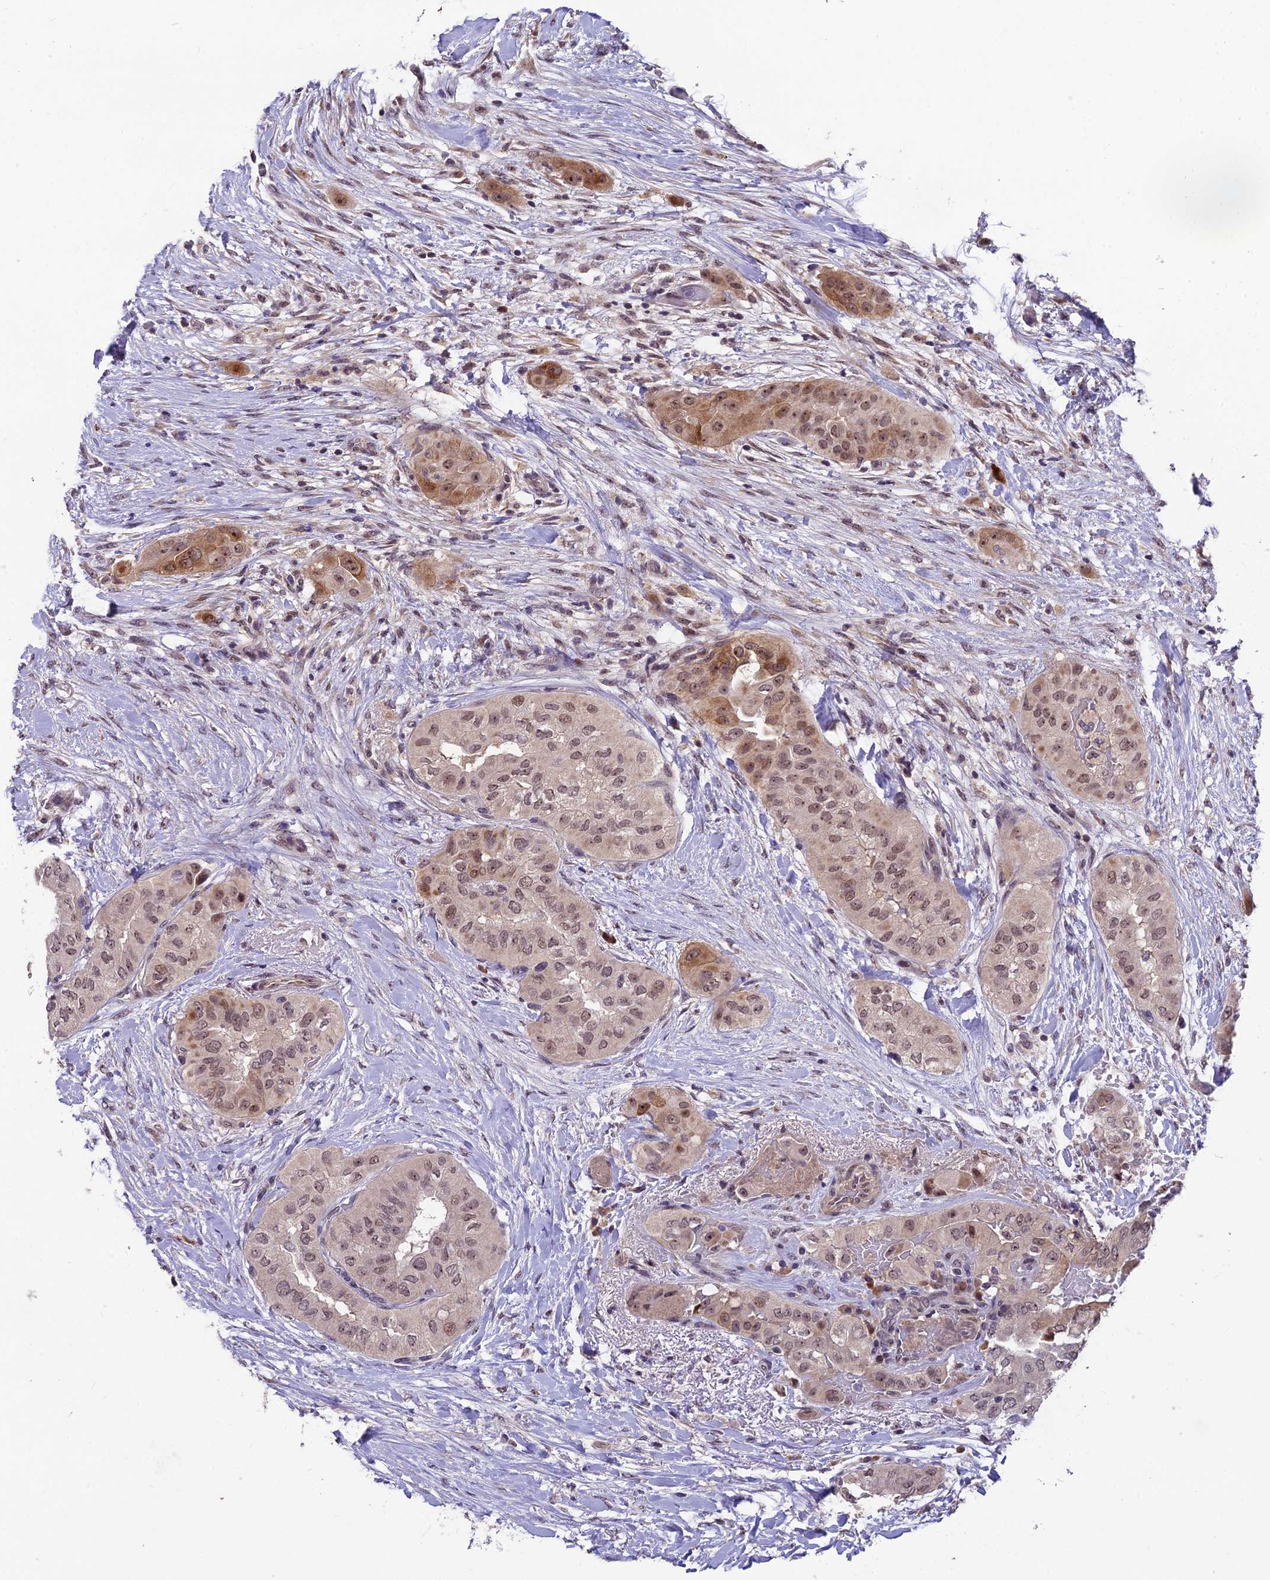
{"staining": {"intensity": "moderate", "quantity": "25%-75%", "location": "cytoplasmic/membranous,nuclear"}, "tissue": "head and neck cancer", "cell_type": "Tumor cells", "image_type": "cancer", "snomed": [{"axis": "morphology", "description": "Adenocarcinoma, NOS"}, {"axis": "topography", "description": "Head-Neck"}], "caption": "A histopathology image of head and neck adenocarcinoma stained for a protein shows moderate cytoplasmic/membranous and nuclear brown staining in tumor cells.", "gene": "ZNF333", "patient": {"sex": "male", "age": 66}}